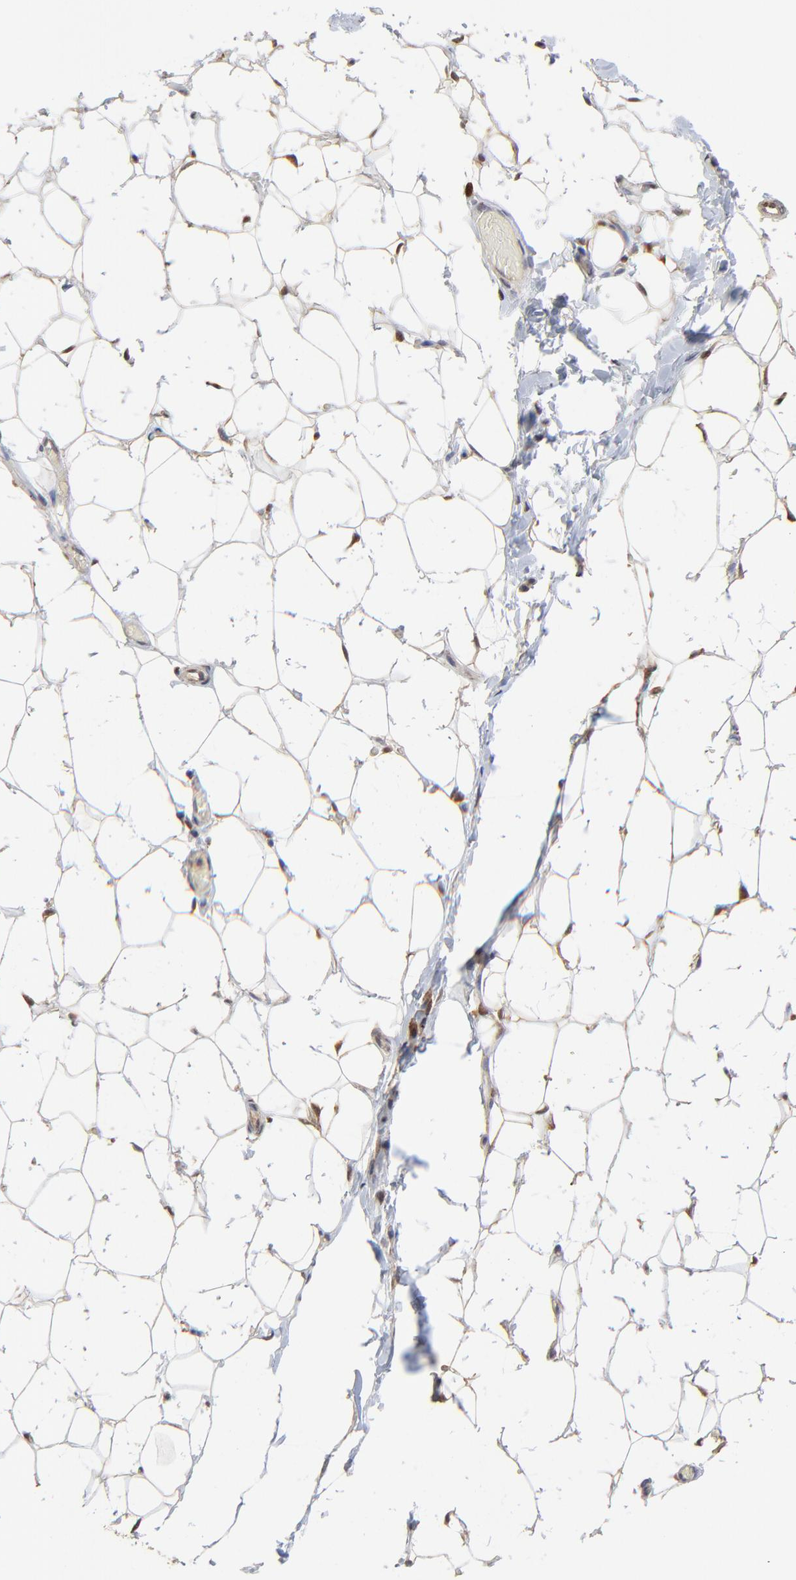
{"staining": {"intensity": "moderate", "quantity": "25%-75%", "location": "cytoplasmic/membranous,nuclear"}, "tissue": "adipose tissue", "cell_type": "Adipocytes", "image_type": "normal", "snomed": [{"axis": "morphology", "description": "Normal tissue, NOS"}, {"axis": "topography", "description": "Soft tissue"}], "caption": "Human adipose tissue stained with a brown dye shows moderate cytoplasmic/membranous,nuclear positive staining in approximately 25%-75% of adipocytes.", "gene": "LGALS3", "patient": {"sex": "male", "age": 26}}